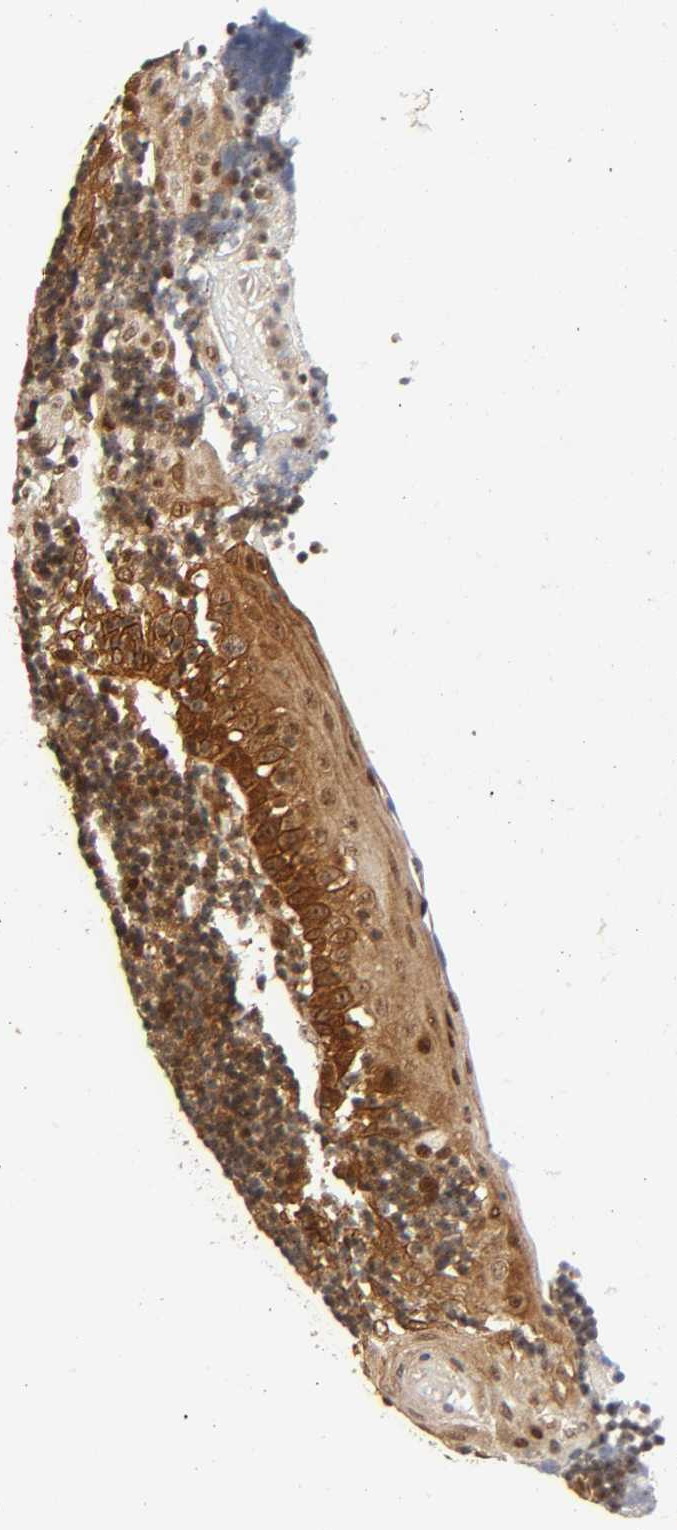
{"staining": {"intensity": "moderate", "quantity": ">75%", "location": "cytoplasmic/membranous,nuclear"}, "tissue": "tonsil", "cell_type": "Germinal center cells", "image_type": "normal", "snomed": [{"axis": "morphology", "description": "Normal tissue, NOS"}, {"axis": "topography", "description": "Tonsil"}], "caption": "The image displays immunohistochemical staining of normal tonsil. There is moderate cytoplasmic/membranous,nuclear staining is seen in about >75% of germinal center cells. (DAB = brown stain, brightfield microscopy at high magnification).", "gene": "IQCJ", "patient": {"sex": "female", "age": 40}}